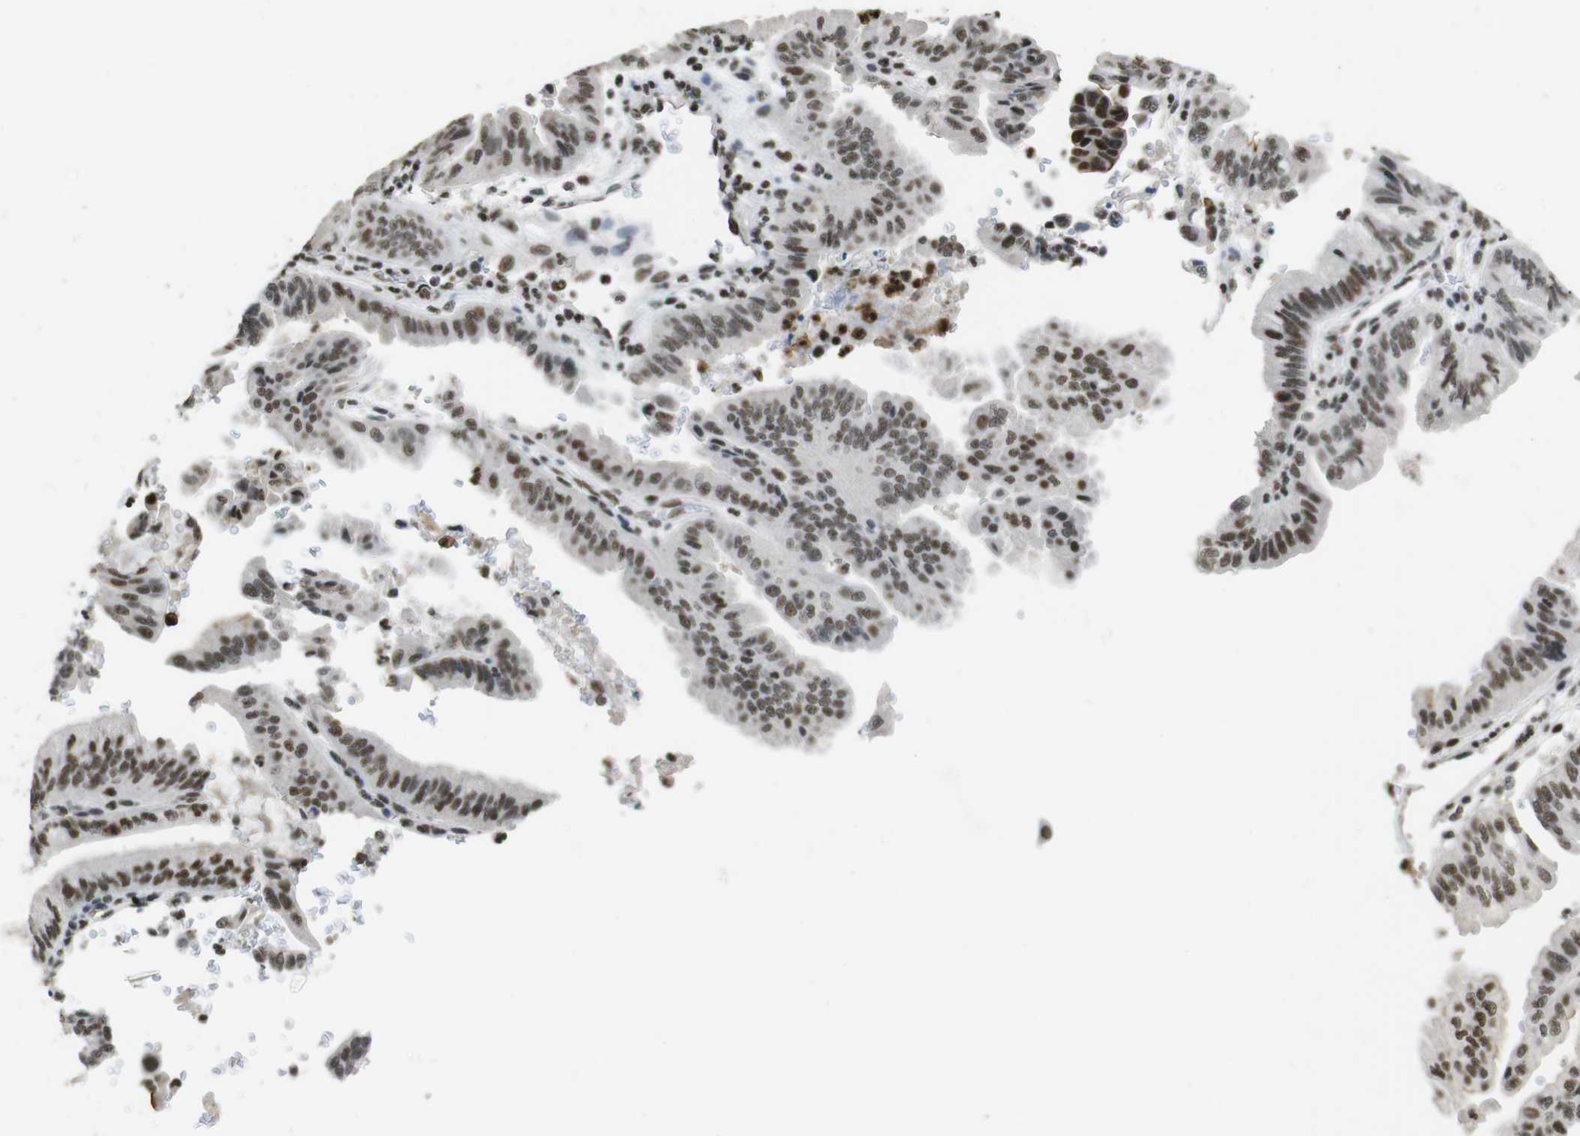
{"staining": {"intensity": "moderate", "quantity": ">75%", "location": "cytoplasmic/membranous,nuclear"}, "tissue": "pancreatic cancer", "cell_type": "Tumor cells", "image_type": "cancer", "snomed": [{"axis": "morphology", "description": "Adenocarcinoma, NOS"}, {"axis": "topography", "description": "Pancreas"}], "caption": "An image showing moderate cytoplasmic/membranous and nuclear staining in approximately >75% of tumor cells in adenocarcinoma (pancreatic), as visualized by brown immunohistochemical staining.", "gene": "CSNK2B", "patient": {"sex": "male", "age": 70}}